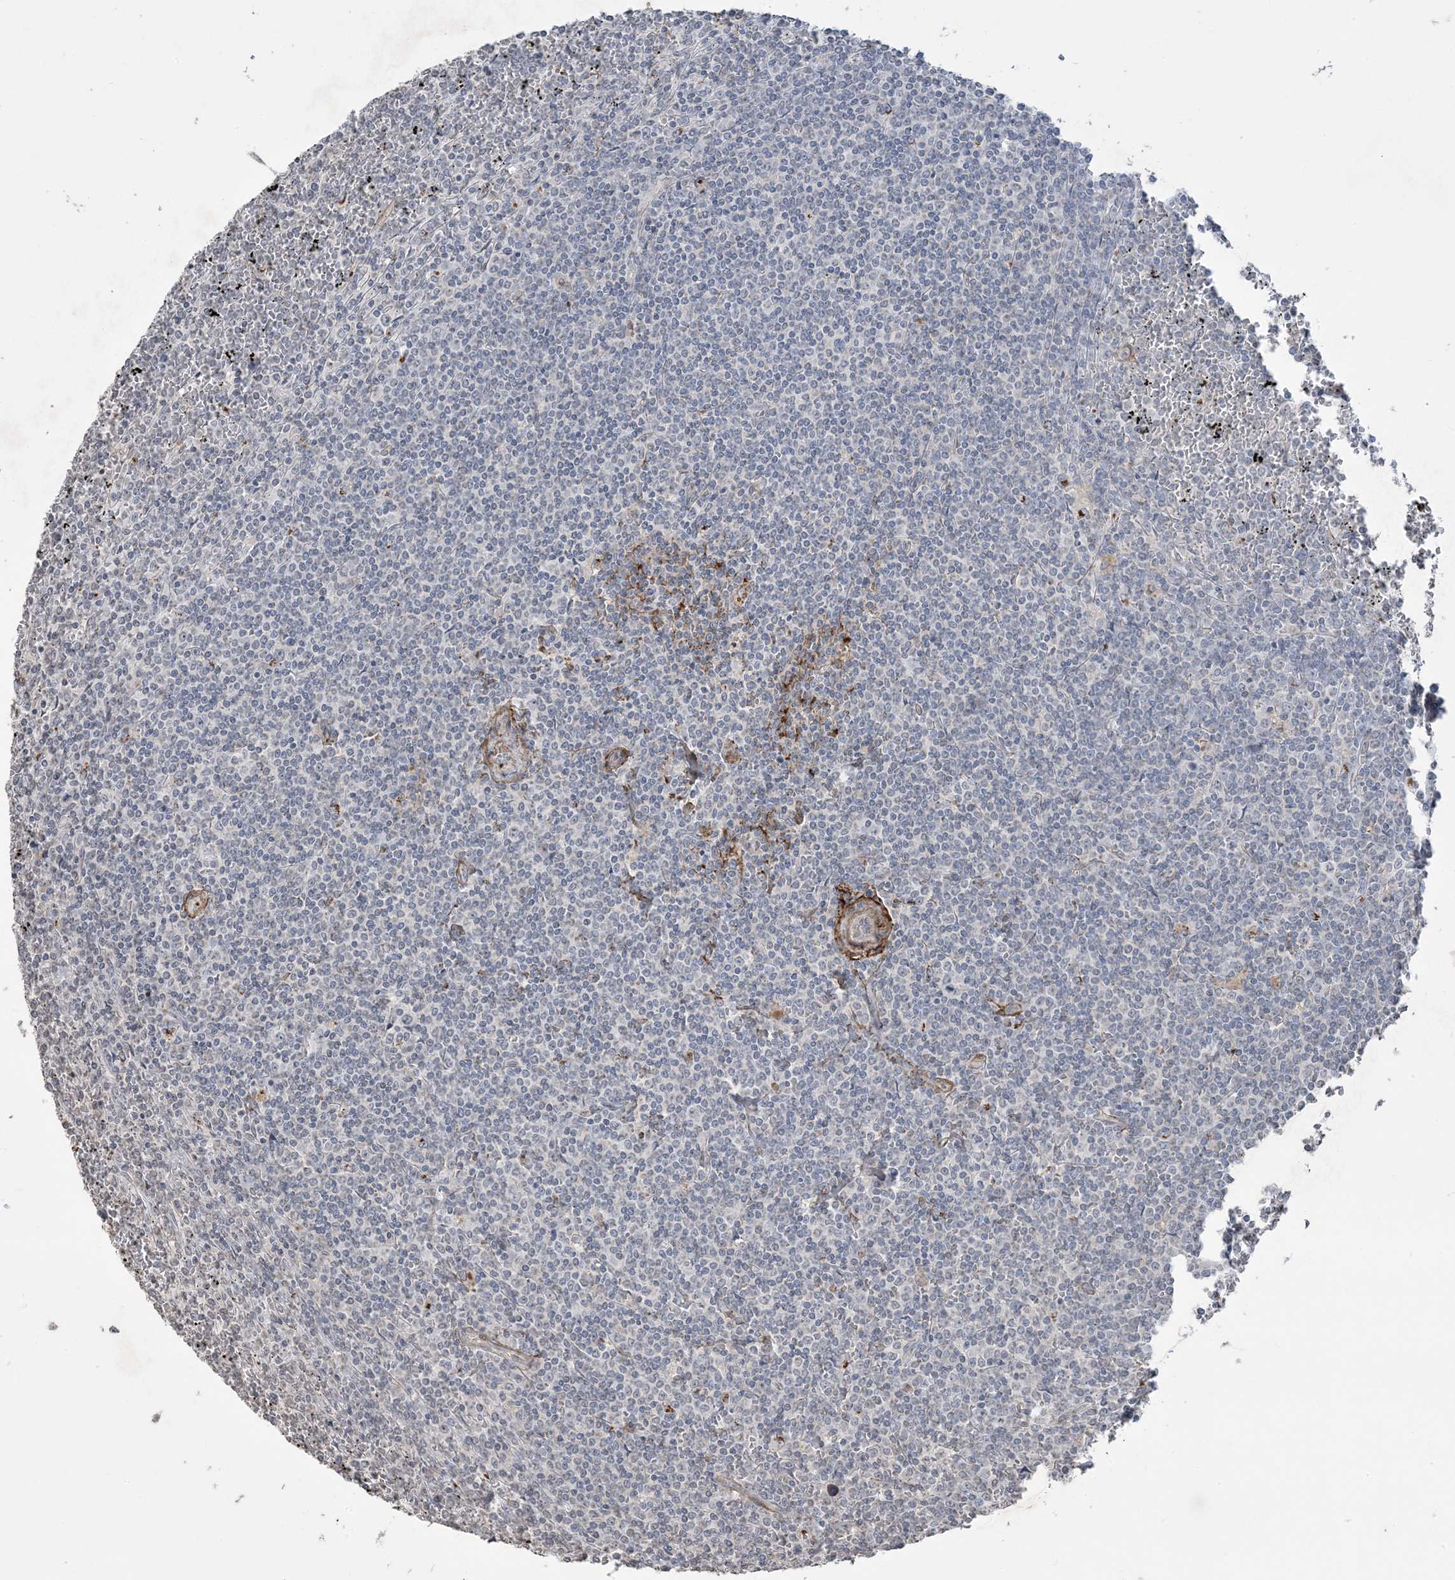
{"staining": {"intensity": "negative", "quantity": "none", "location": "none"}, "tissue": "lymphoma", "cell_type": "Tumor cells", "image_type": "cancer", "snomed": [{"axis": "morphology", "description": "Malignant lymphoma, non-Hodgkin's type, Low grade"}, {"axis": "topography", "description": "Spleen"}], "caption": "A high-resolution photomicrograph shows immunohistochemistry staining of malignant lymphoma, non-Hodgkin's type (low-grade), which exhibits no significant staining in tumor cells. (Stains: DAB (3,3'-diaminobenzidine) immunohistochemistry (IHC) with hematoxylin counter stain, Microscopy: brightfield microscopy at high magnification).", "gene": "XRN1", "patient": {"sex": "female", "age": 19}}